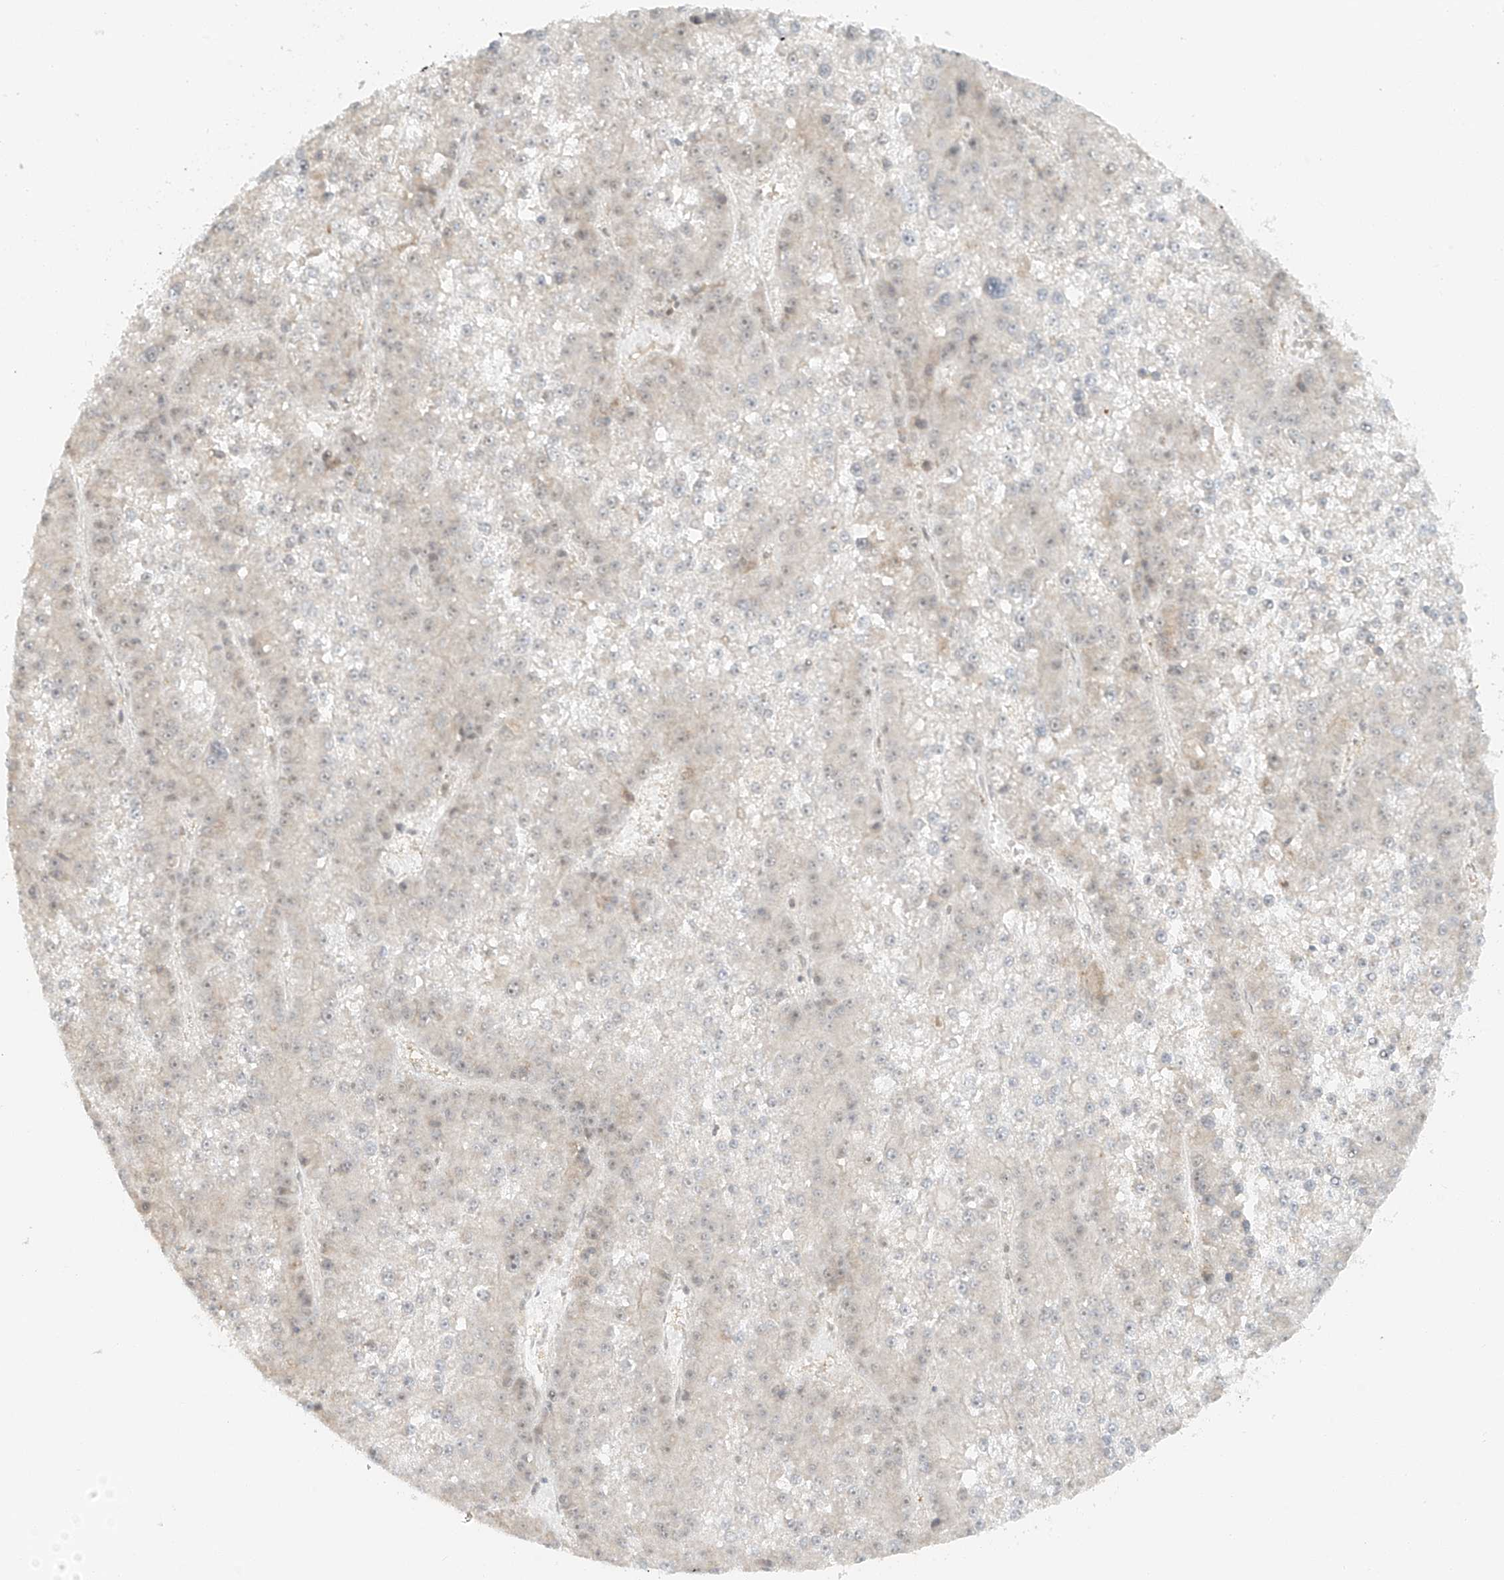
{"staining": {"intensity": "negative", "quantity": "none", "location": "none"}, "tissue": "liver cancer", "cell_type": "Tumor cells", "image_type": "cancer", "snomed": [{"axis": "morphology", "description": "Carcinoma, Hepatocellular, NOS"}, {"axis": "topography", "description": "Liver"}], "caption": "The histopathology image shows no staining of tumor cells in liver hepatocellular carcinoma.", "gene": "MIPEP", "patient": {"sex": "female", "age": 73}}